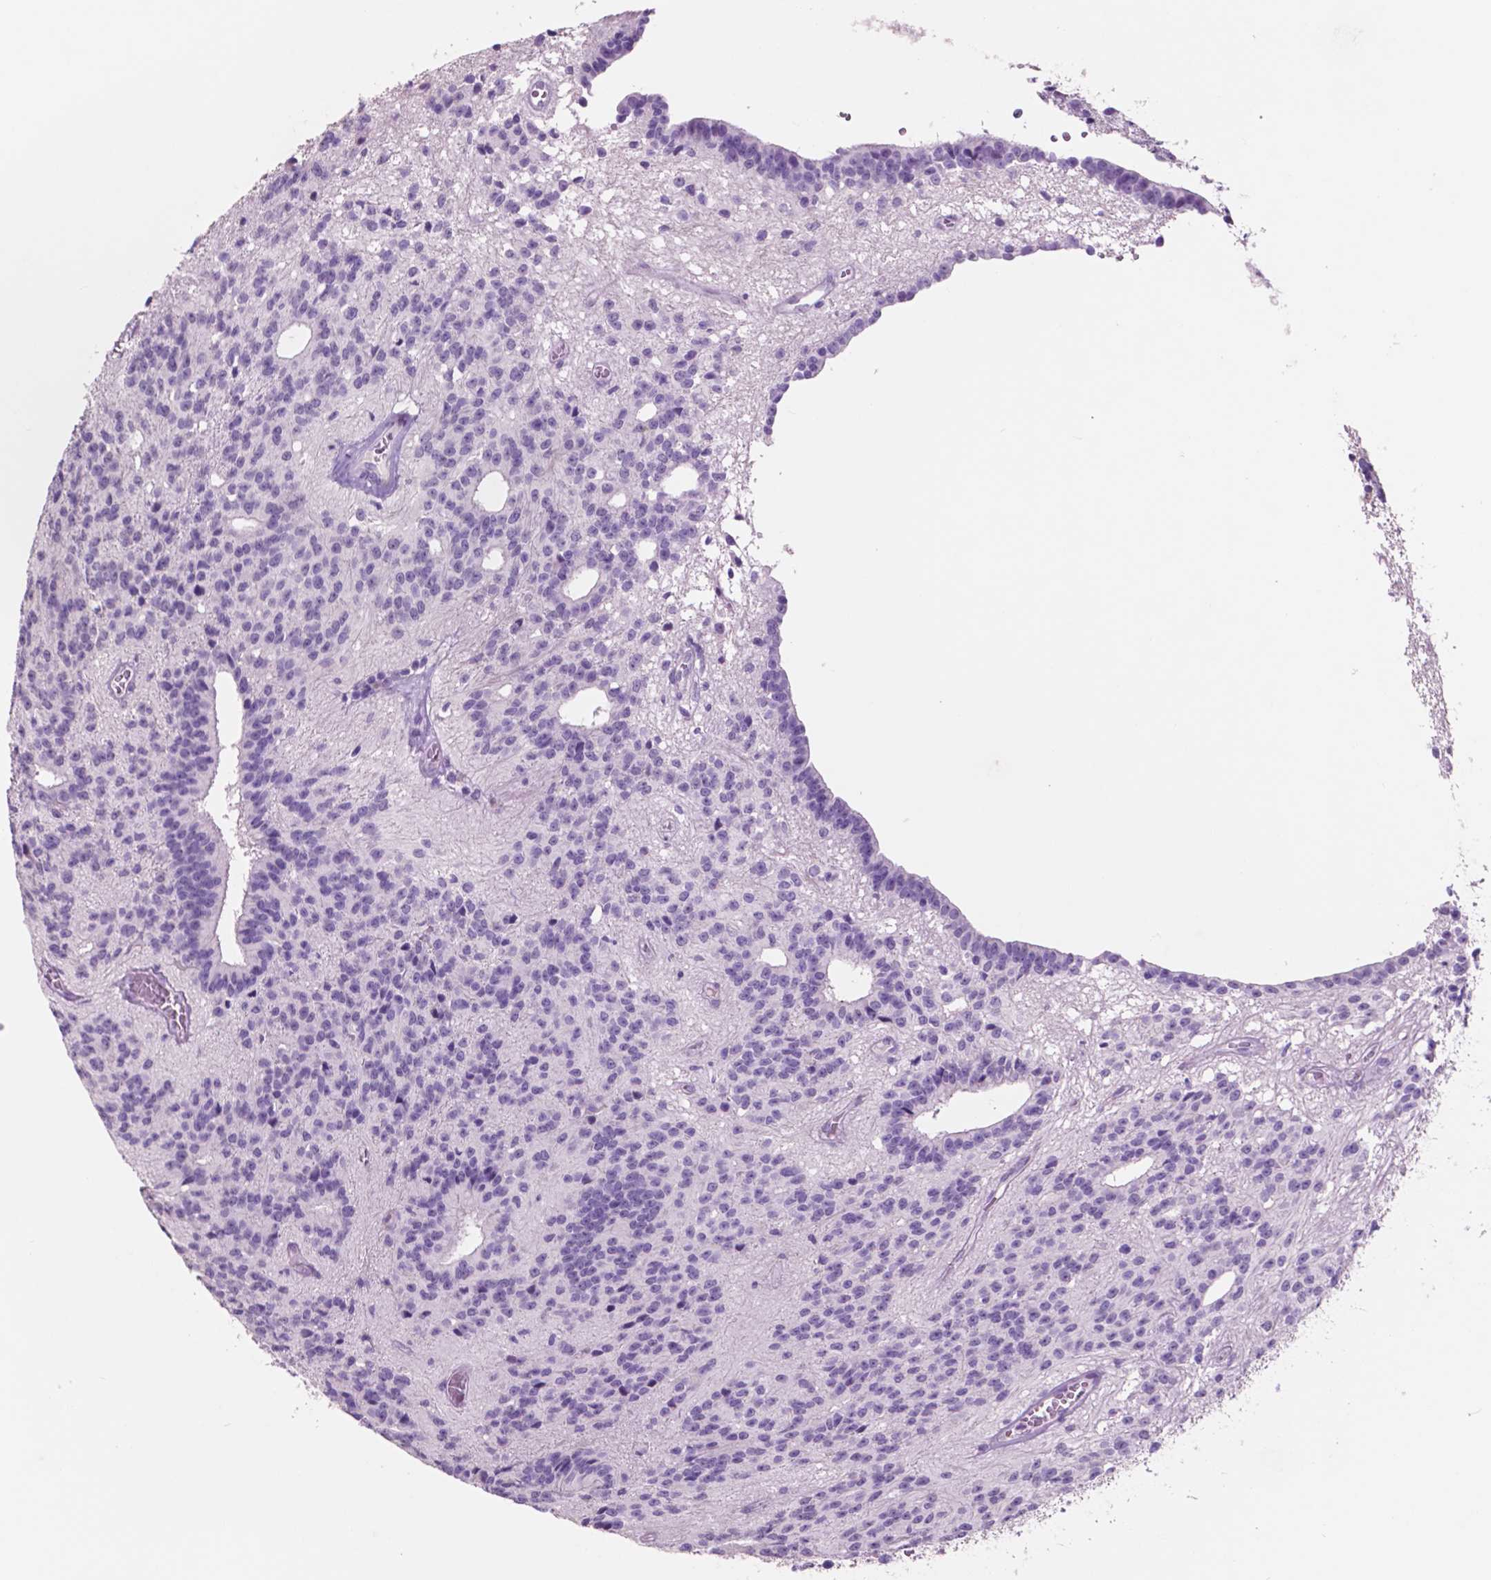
{"staining": {"intensity": "negative", "quantity": "none", "location": "none"}, "tissue": "glioma", "cell_type": "Tumor cells", "image_type": "cancer", "snomed": [{"axis": "morphology", "description": "Glioma, malignant, Low grade"}, {"axis": "topography", "description": "Brain"}], "caption": "This is an immunohistochemistry (IHC) histopathology image of human glioma. There is no expression in tumor cells.", "gene": "IDO1", "patient": {"sex": "male", "age": 31}}